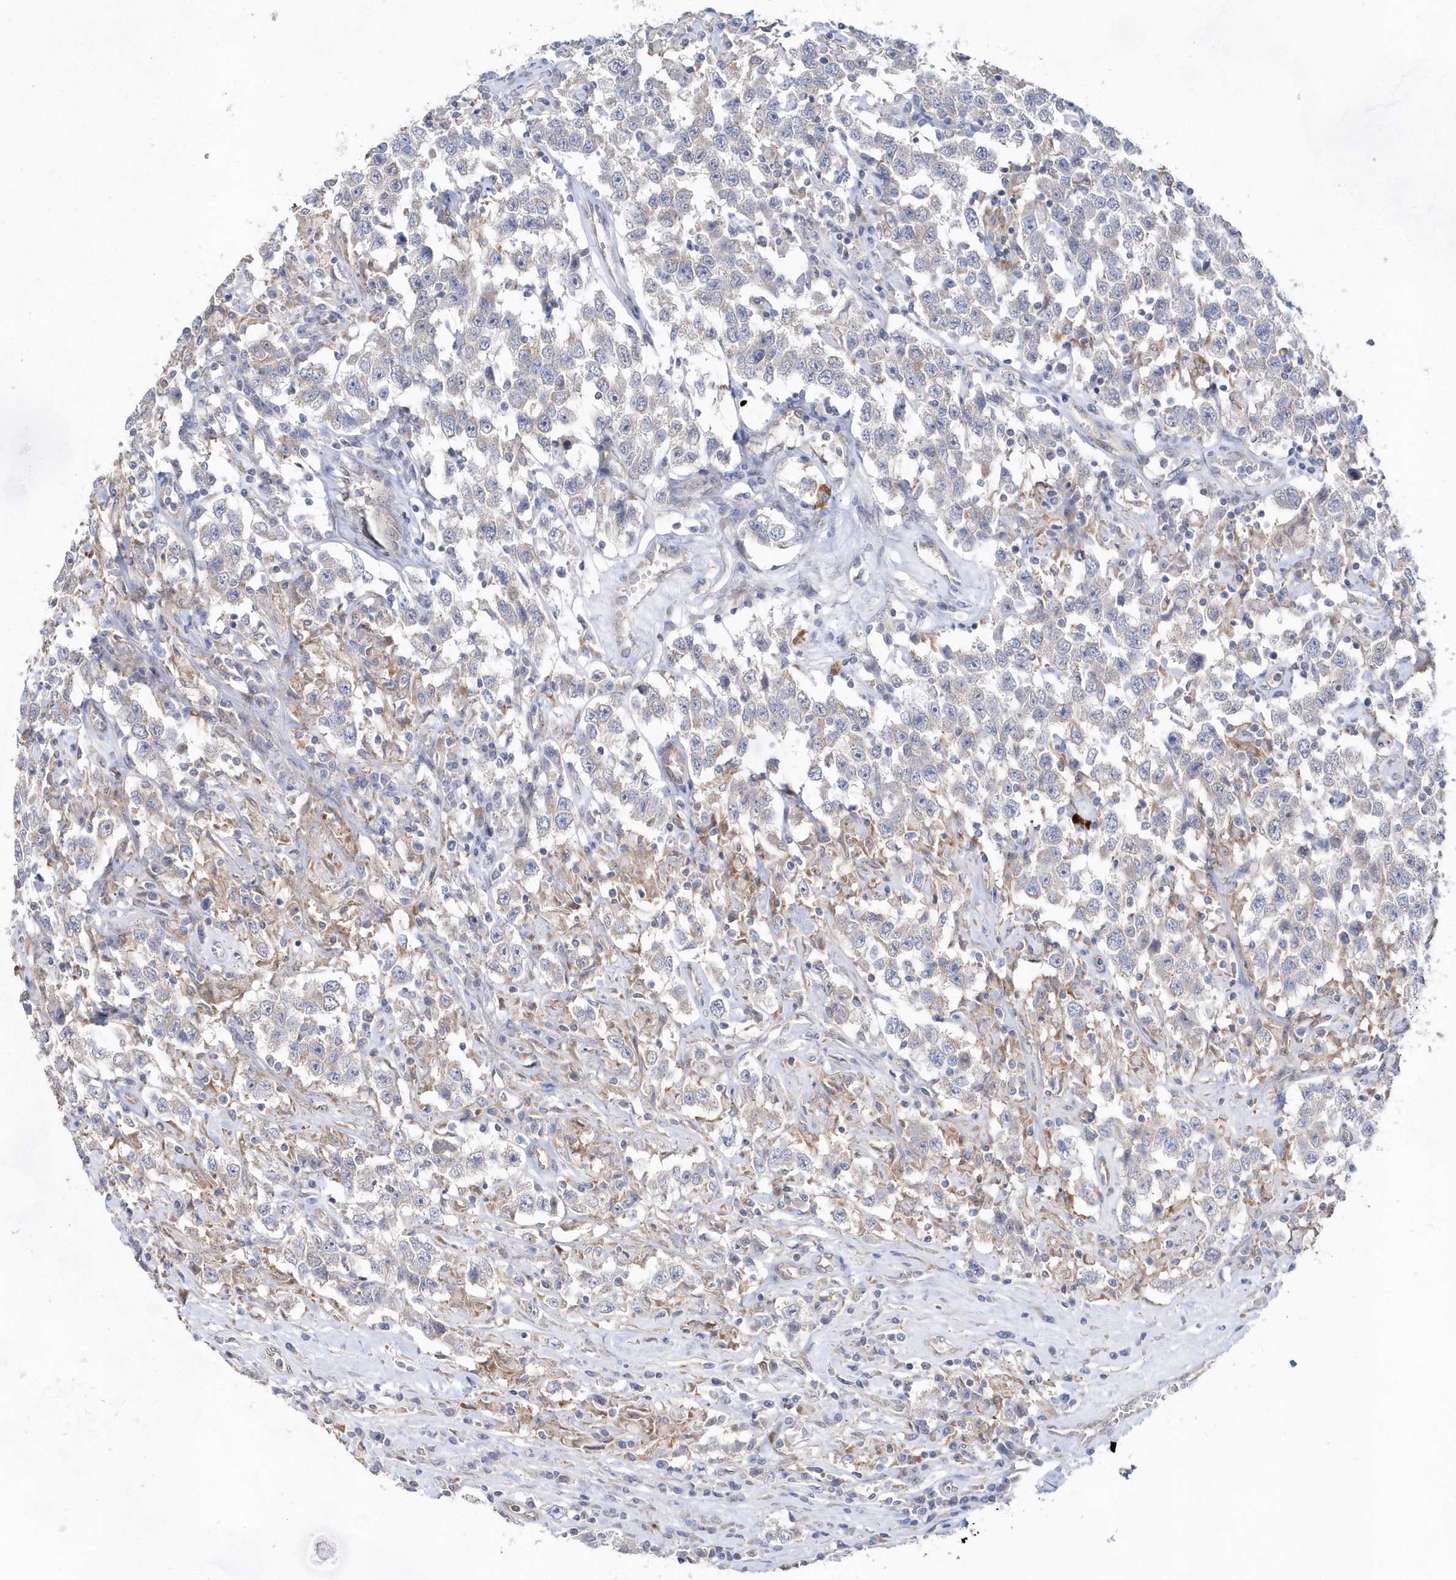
{"staining": {"intensity": "negative", "quantity": "none", "location": "none"}, "tissue": "testis cancer", "cell_type": "Tumor cells", "image_type": "cancer", "snomed": [{"axis": "morphology", "description": "Seminoma, NOS"}, {"axis": "topography", "description": "Testis"}], "caption": "This is an IHC micrograph of human testis cancer. There is no positivity in tumor cells.", "gene": "BDH2", "patient": {"sex": "male", "age": 41}}